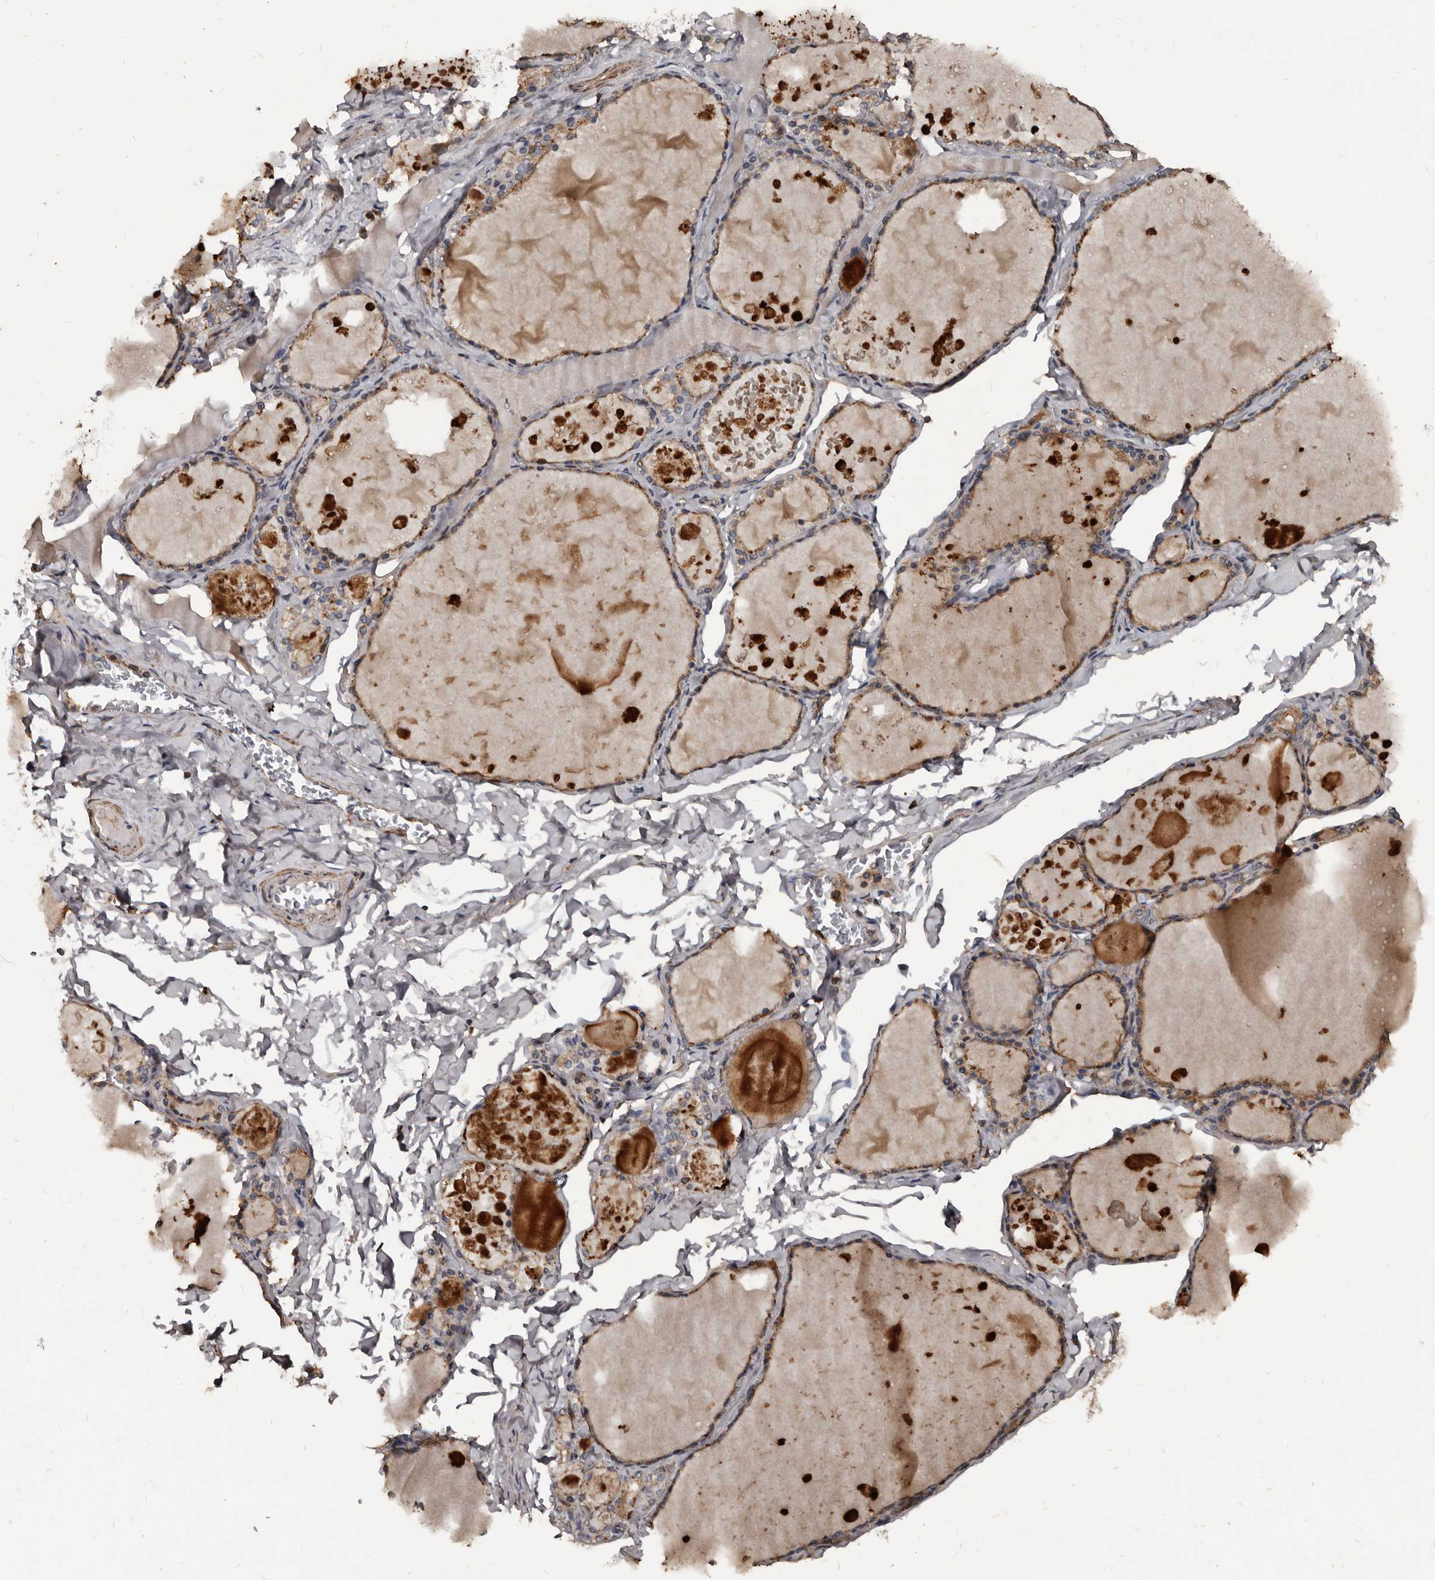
{"staining": {"intensity": "weak", "quantity": ">75%", "location": "cytoplasmic/membranous"}, "tissue": "thyroid gland", "cell_type": "Glandular cells", "image_type": "normal", "snomed": [{"axis": "morphology", "description": "Normal tissue, NOS"}, {"axis": "topography", "description": "Thyroid gland"}], "caption": "Immunohistochemistry (IHC) micrograph of benign thyroid gland: thyroid gland stained using immunohistochemistry (IHC) displays low levels of weak protein expression localized specifically in the cytoplasmic/membranous of glandular cells, appearing as a cytoplasmic/membranous brown color.", "gene": "GREB1", "patient": {"sex": "male", "age": 56}}